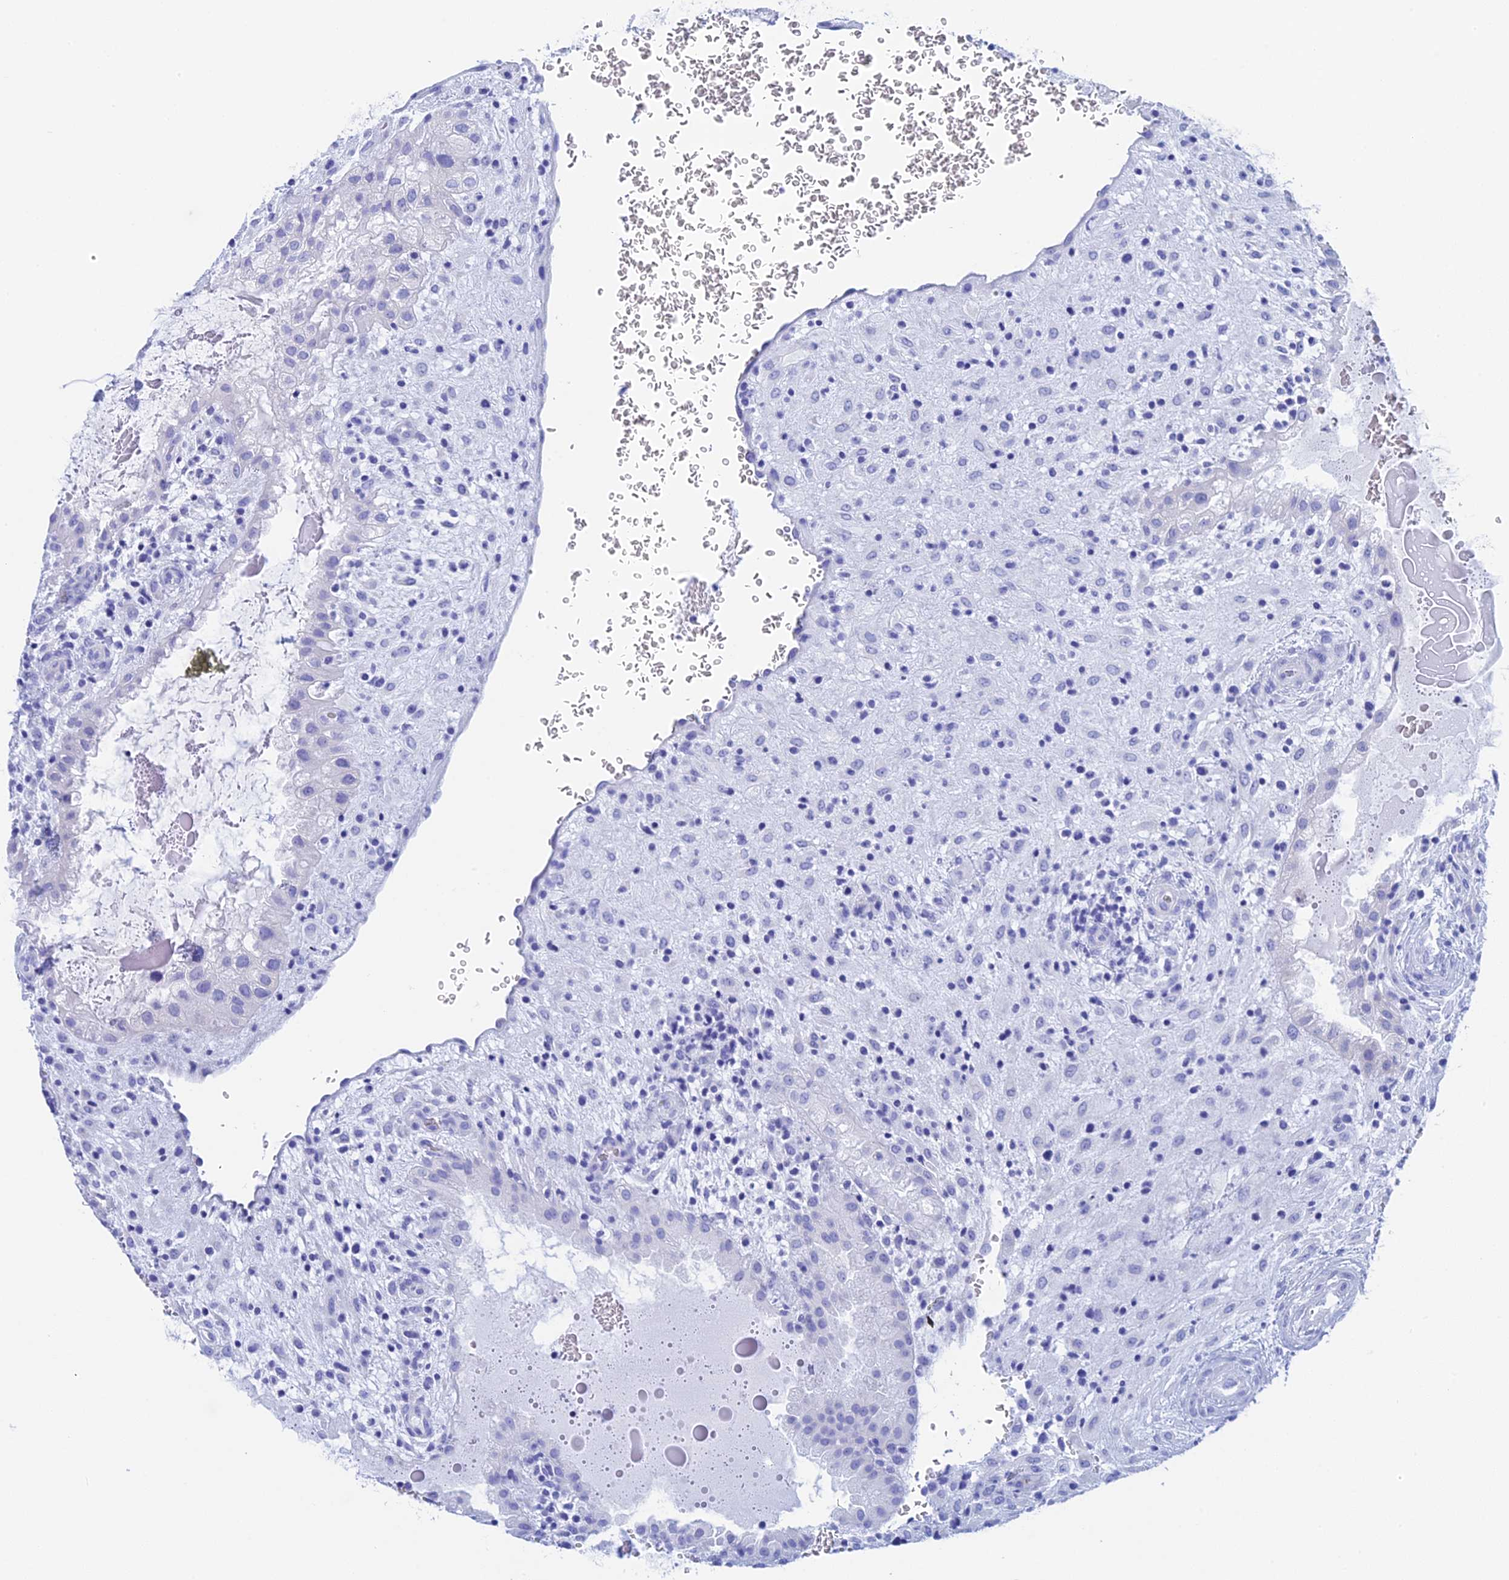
{"staining": {"intensity": "negative", "quantity": "none", "location": "none"}, "tissue": "placenta", "cell_type": "Decidual cells", "image_type": "normal", "snomed": [{"axis": "morphology", "description": "Normal tissue, NOS"}, {"axis": "topography", "description": "Placenta"}], "caption": "DAB (3,3'-diaminobenzidine) immunohistochemical staining of benign human placenta reveals no significant positivity in decidual cells. The staining is performed using DAB (3,3'-diaminobenzidine) brown chromogen with nuclei counter-stained in using hematoxylin.", "gene": "TEX101", "patient": {"sex": "female", "age": 35}}